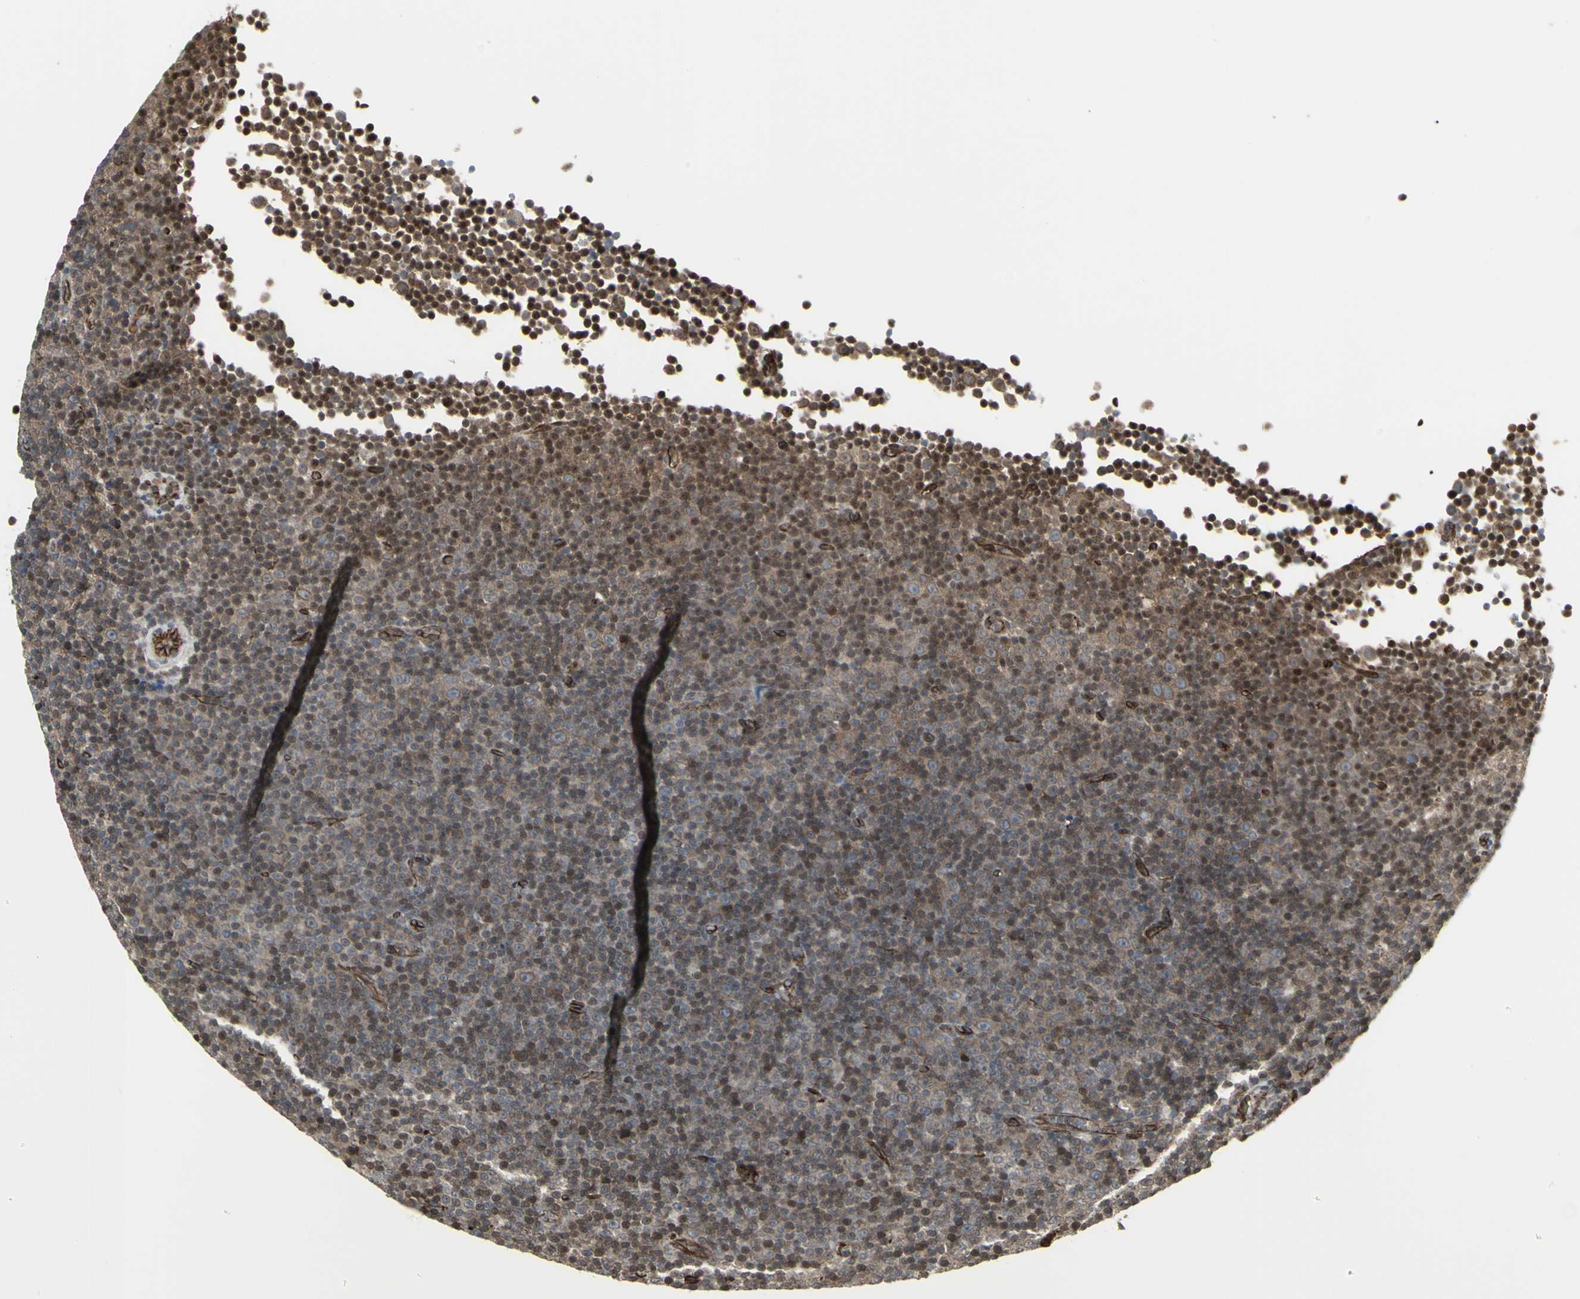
{"staining": {"intensity": "moderate", "quantity": "25%-75%", "location": "cytoplasmic/membranous"}, "tissue": "lymphoma", "cell_type": "Tumor cells", "image_type": "cancer", "snomed": [{"axis": "morphology", "description": "Malignant lymphoma, non-Hodgkin's type, Low grade"}, {"axis": "topography", "description": "Lymph node"}], "caption": "The image demonstrates staining of low-grade malignant lymphoma, non-Hodgkin's type, revealing moderate cytoplasmic/membranous protein expression (brown color) within tumor cells.", "gene": "DTX3L", "patient": {"sex": "female", "age": 67}}